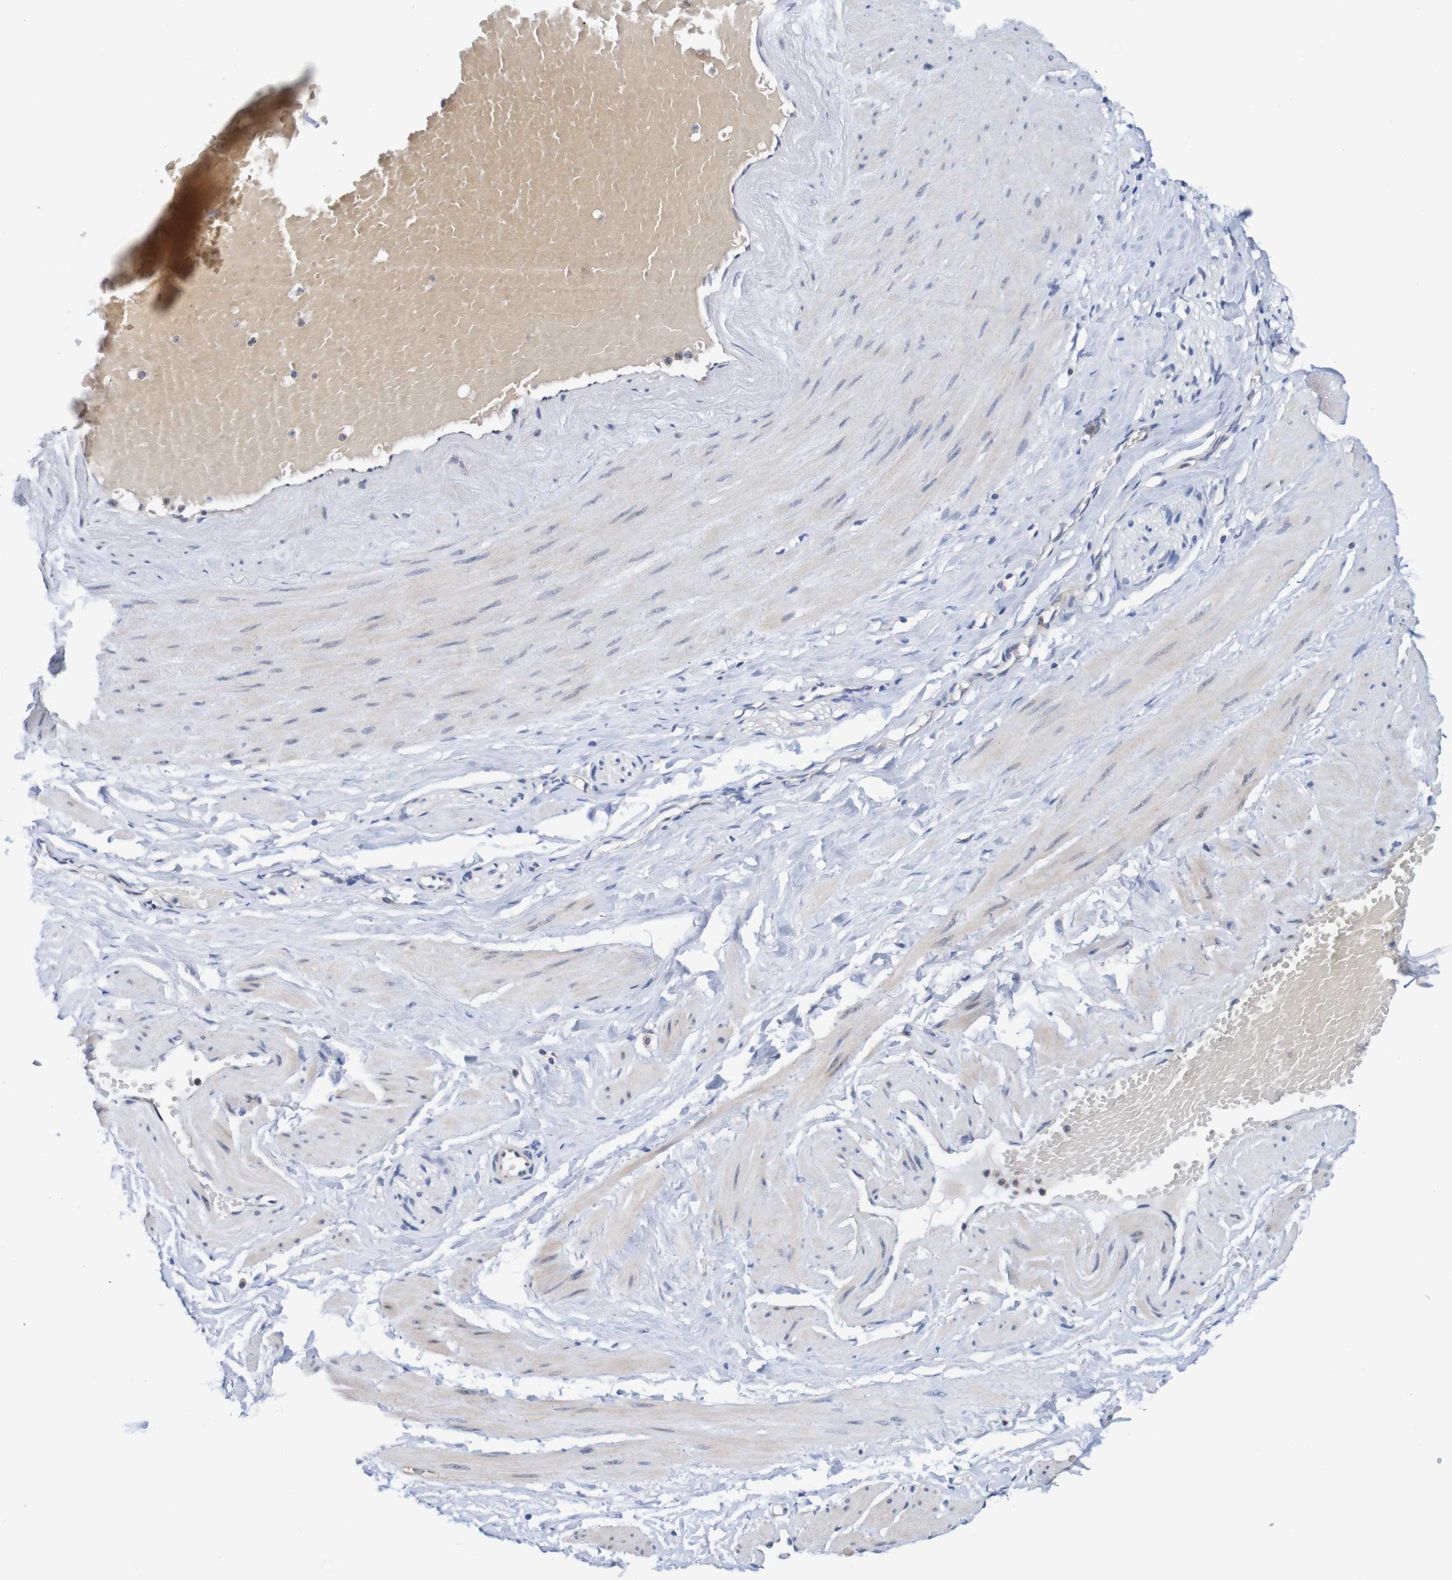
{"staining": {"intensity": "negative", "quantity": "none", "location": "none"}, "tissue": "adipose tissue", "cell_type": "Adipocytes", "image_type": "normal", "snomed": [{"axis": "morphology", "description": "Normal tissue, NOS"}, {"axis": "topography", "description": "Soft tissue"}, {"axis": "topography", "description": "Vascular tissue"}], "caption": "This is an IHC micrograph of normal human adipose tissue. There is no expression in adipocytes.", "gene": "FIBP", "patient": {"sex": "female", "age": 35}}